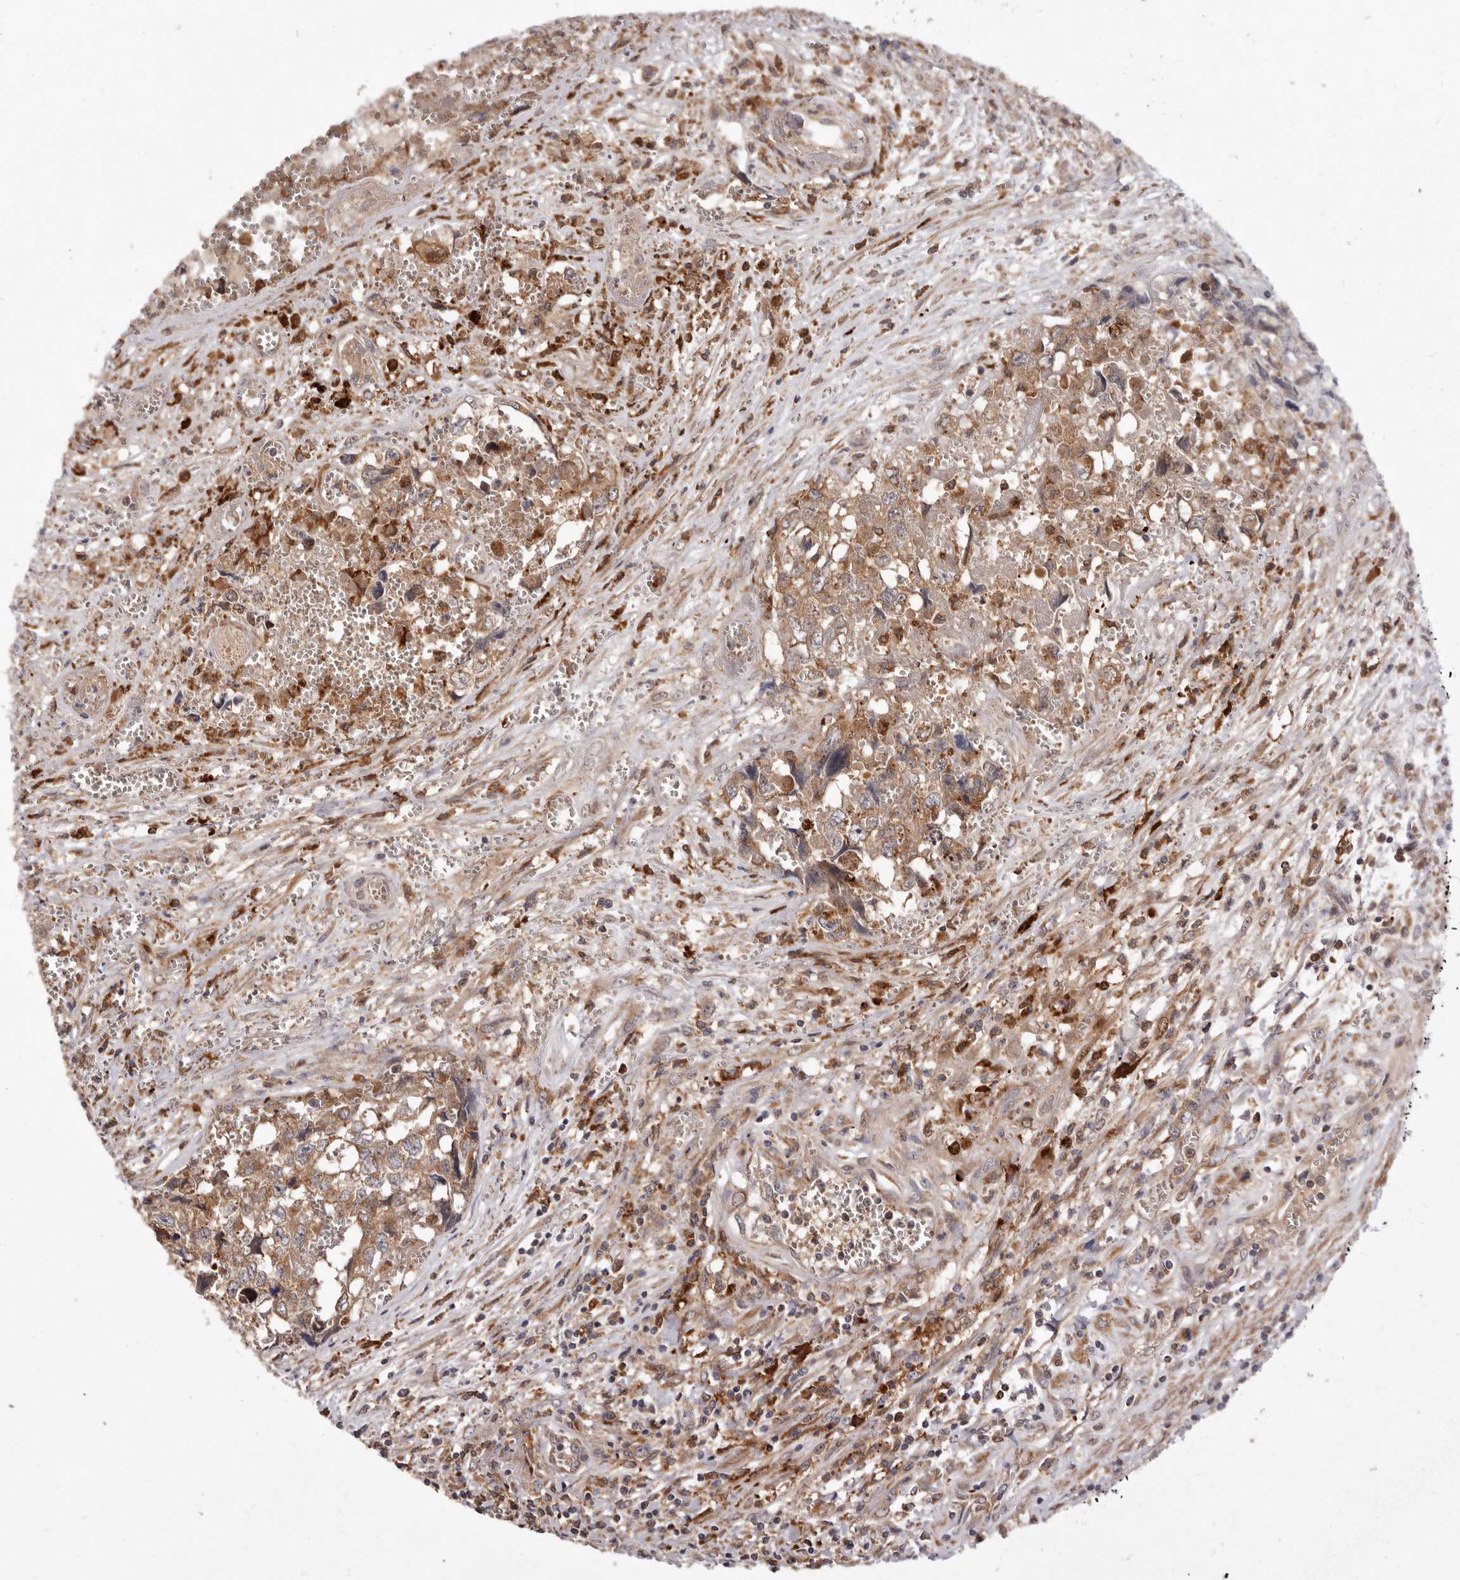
{"staining": {"intensity": "moderate", "quantity": ">75%", "location": "cytoplasmic/membranous"}, "tissue": "testis cancer", "cell_type": "Tumor cells", "image_type": "cancer", "snomed": [{"axis": "morphology", "description": "Carcinoma, Embryonal, NOS"}, {"axis": "topography", "description": "Testis"}], "caption": "Tumor cells demonstrate medium levels of moderate cytoplasmic/membranous positivity in about >75% of cells in human embryonal carcinoma (testis).", "gene": "GOT1L1", "patient": {"sex": "male", "age": 31}}